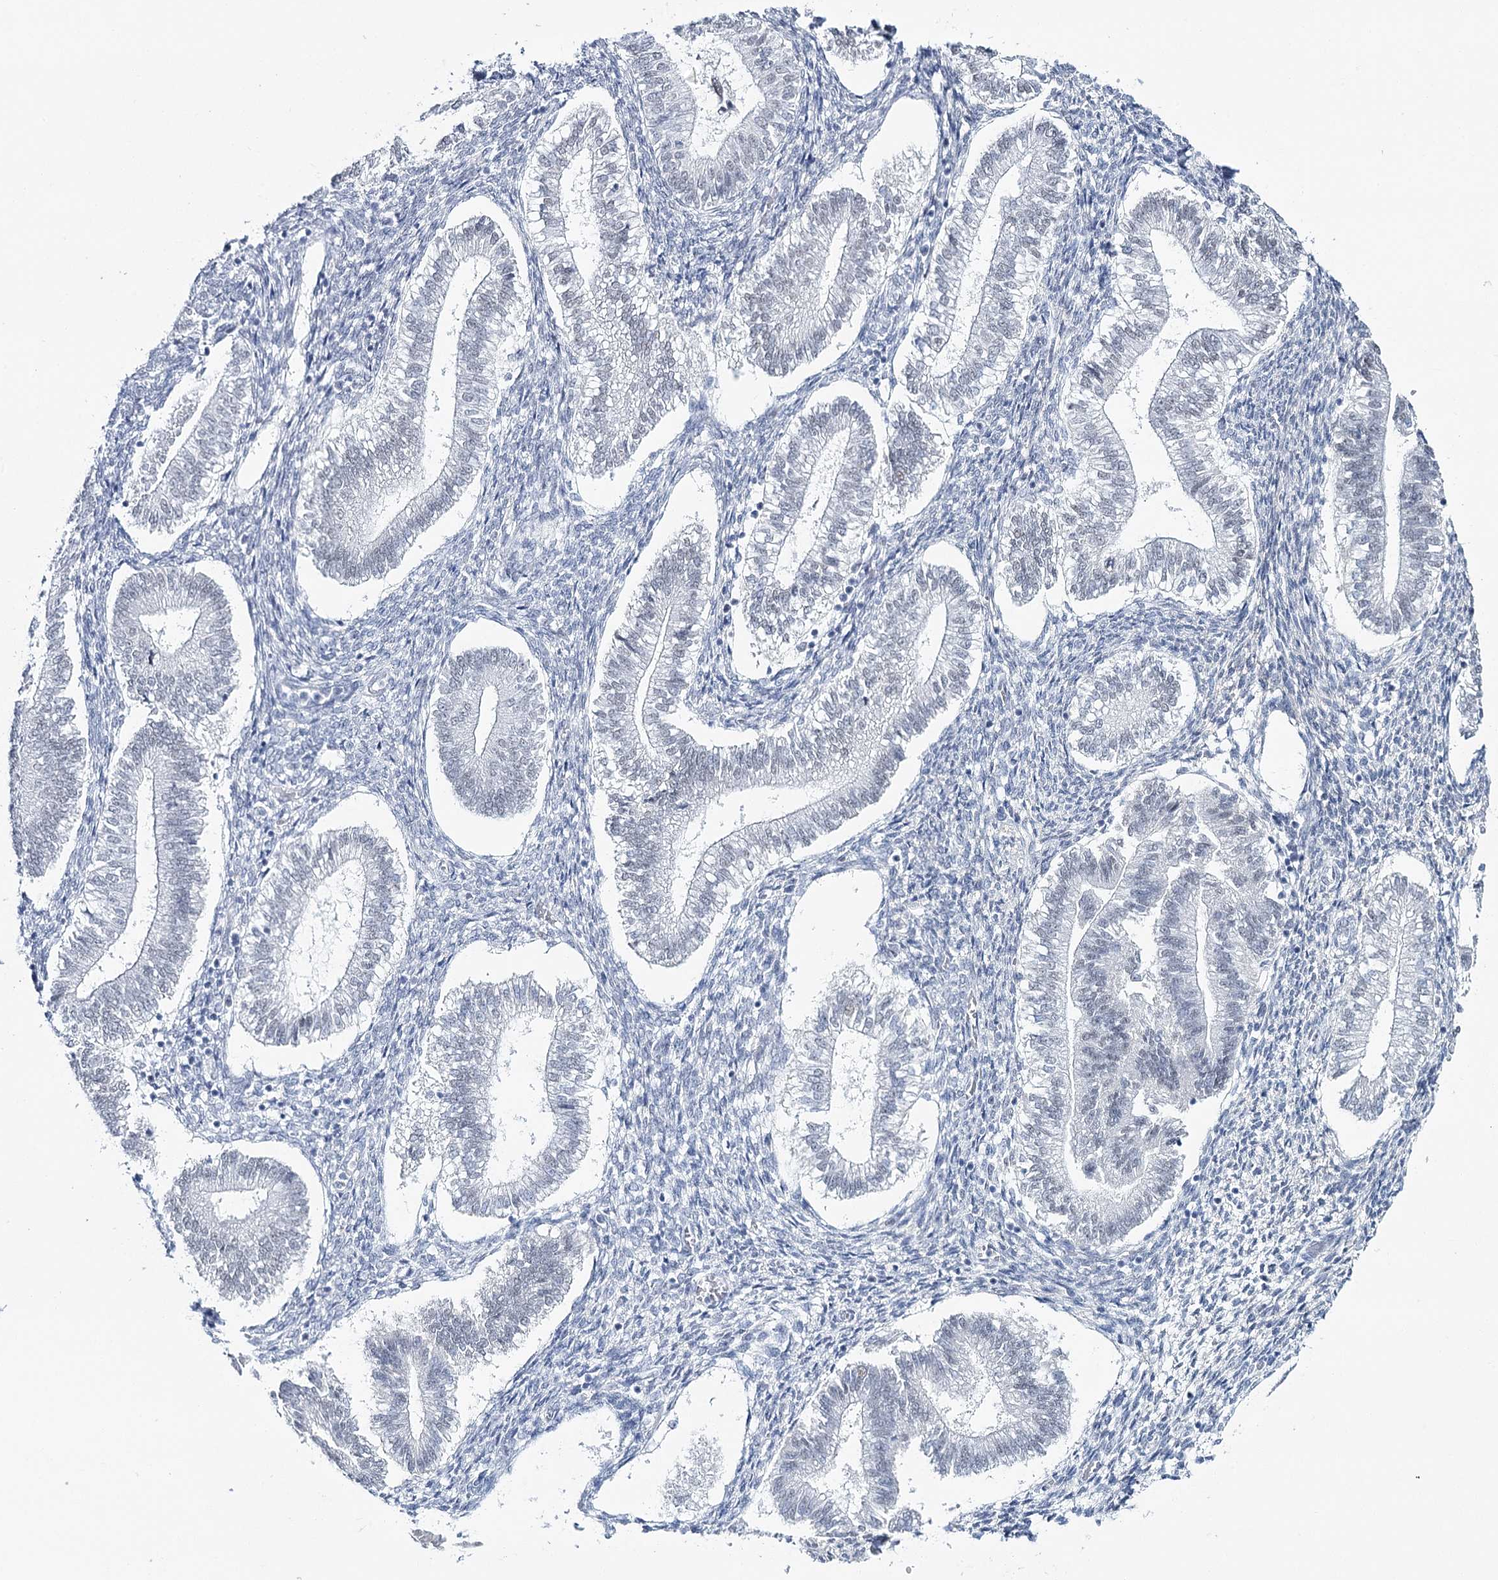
{"staining": {"intensity": "negative", "quantity": "none", "location": "none"}, "tissue": "endometrium", "cell_type": "Cells in endometrial stroma", "image_type": "normal", "snomed": [{"axis": "morphology", "description": "Normal tissue, NOS"}, {"axis": "topography", "description": "Endometrium"}], "caption": "DAB (3,3'-diaminobenzidine) immunohistochemical staining of benign human endometrium displays no significant expression in cells in endometrial stroma.", "gene": "ZC3H8", "patient": {"sex": "female", "age": 25}}